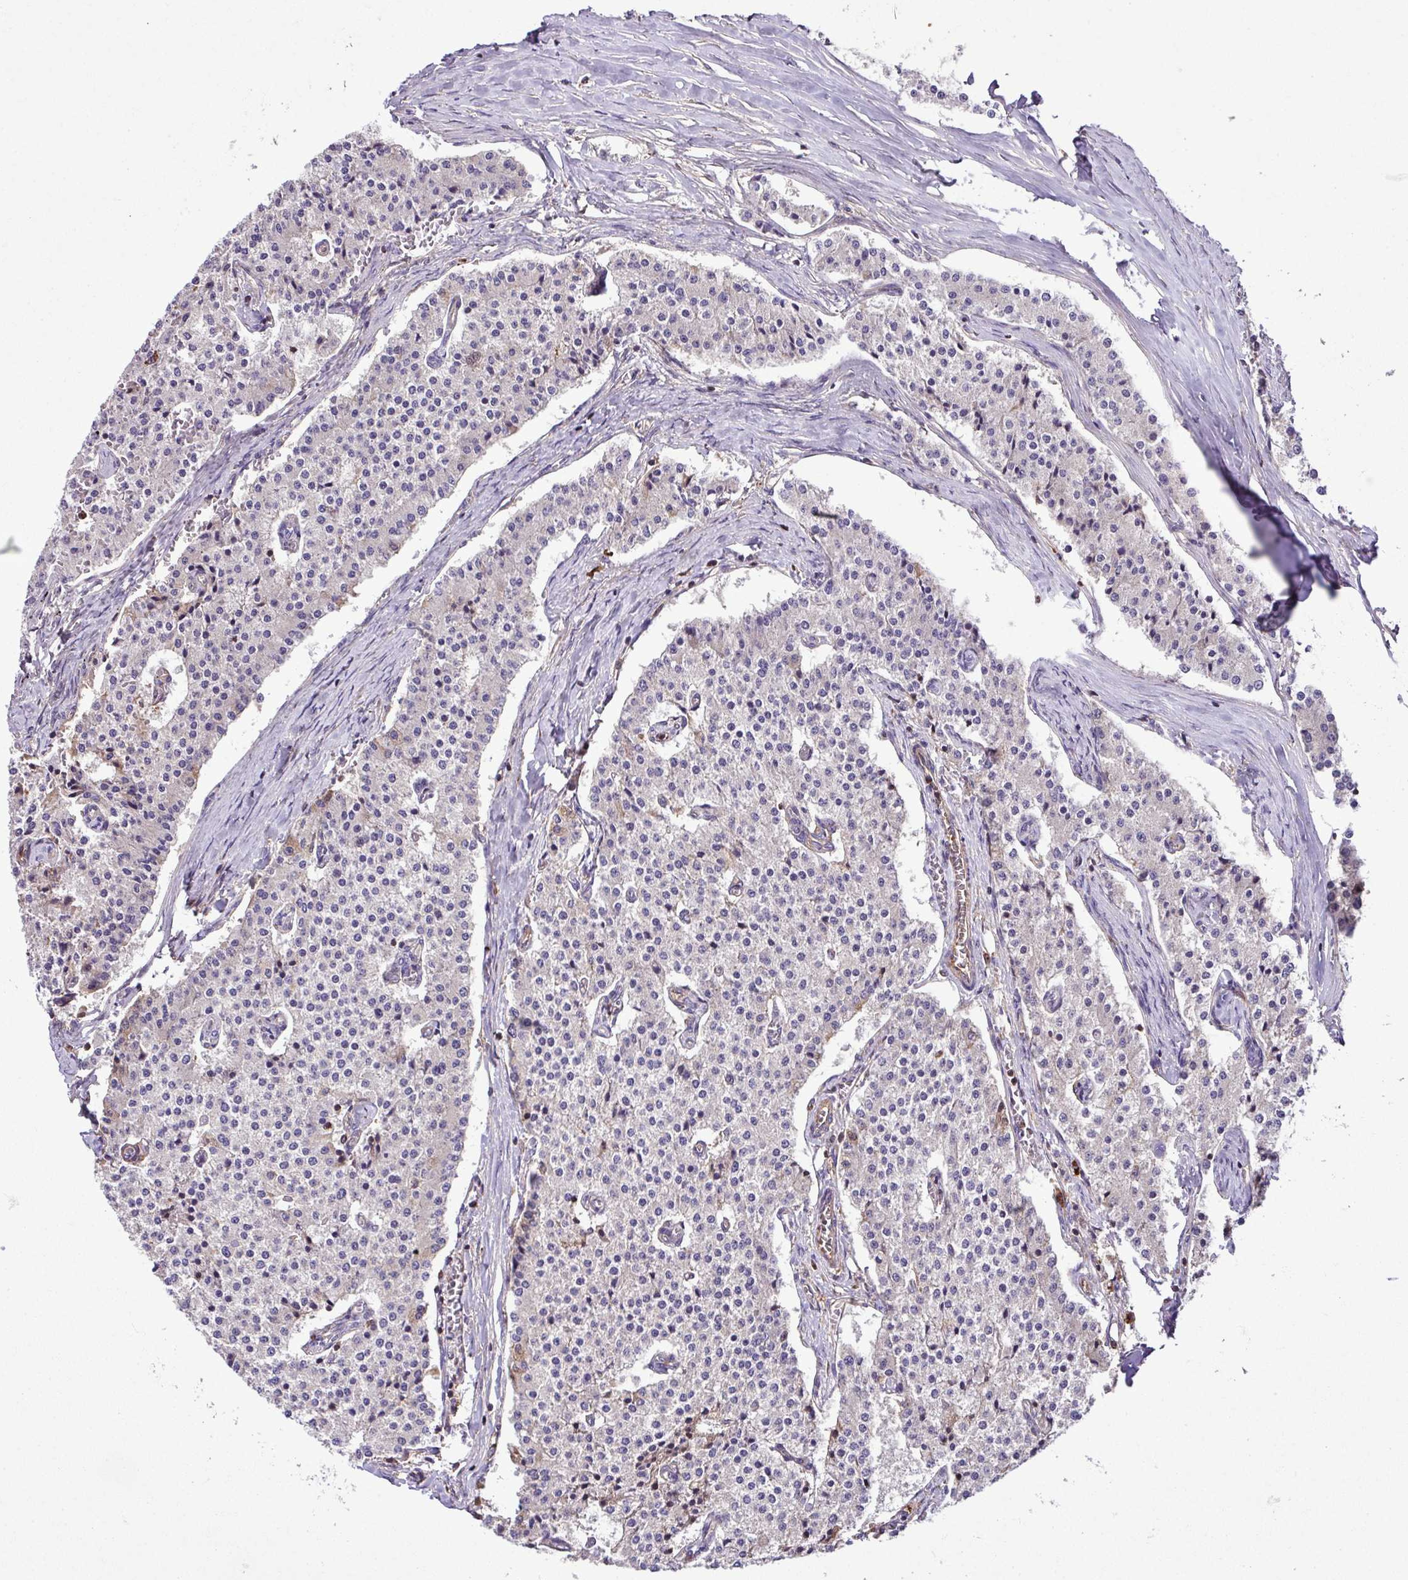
{"staining": {"intensity": "negative", "quantity": "none", "location": "none"}, "tissue": "carcinoid", "cell_type": "Tumor cells", "image_type": "cancer", "snomed": [{"axis": "morphology", "description": "Carcinoid, malignant, NOS"}, {"axis": "topography", "description": "Colon"}], "caption": "There is no significant expression in tumor cells of carcinoid (malignant).", "gene": "ZNF266", "patient": {"sex": "female", "age": 52}}